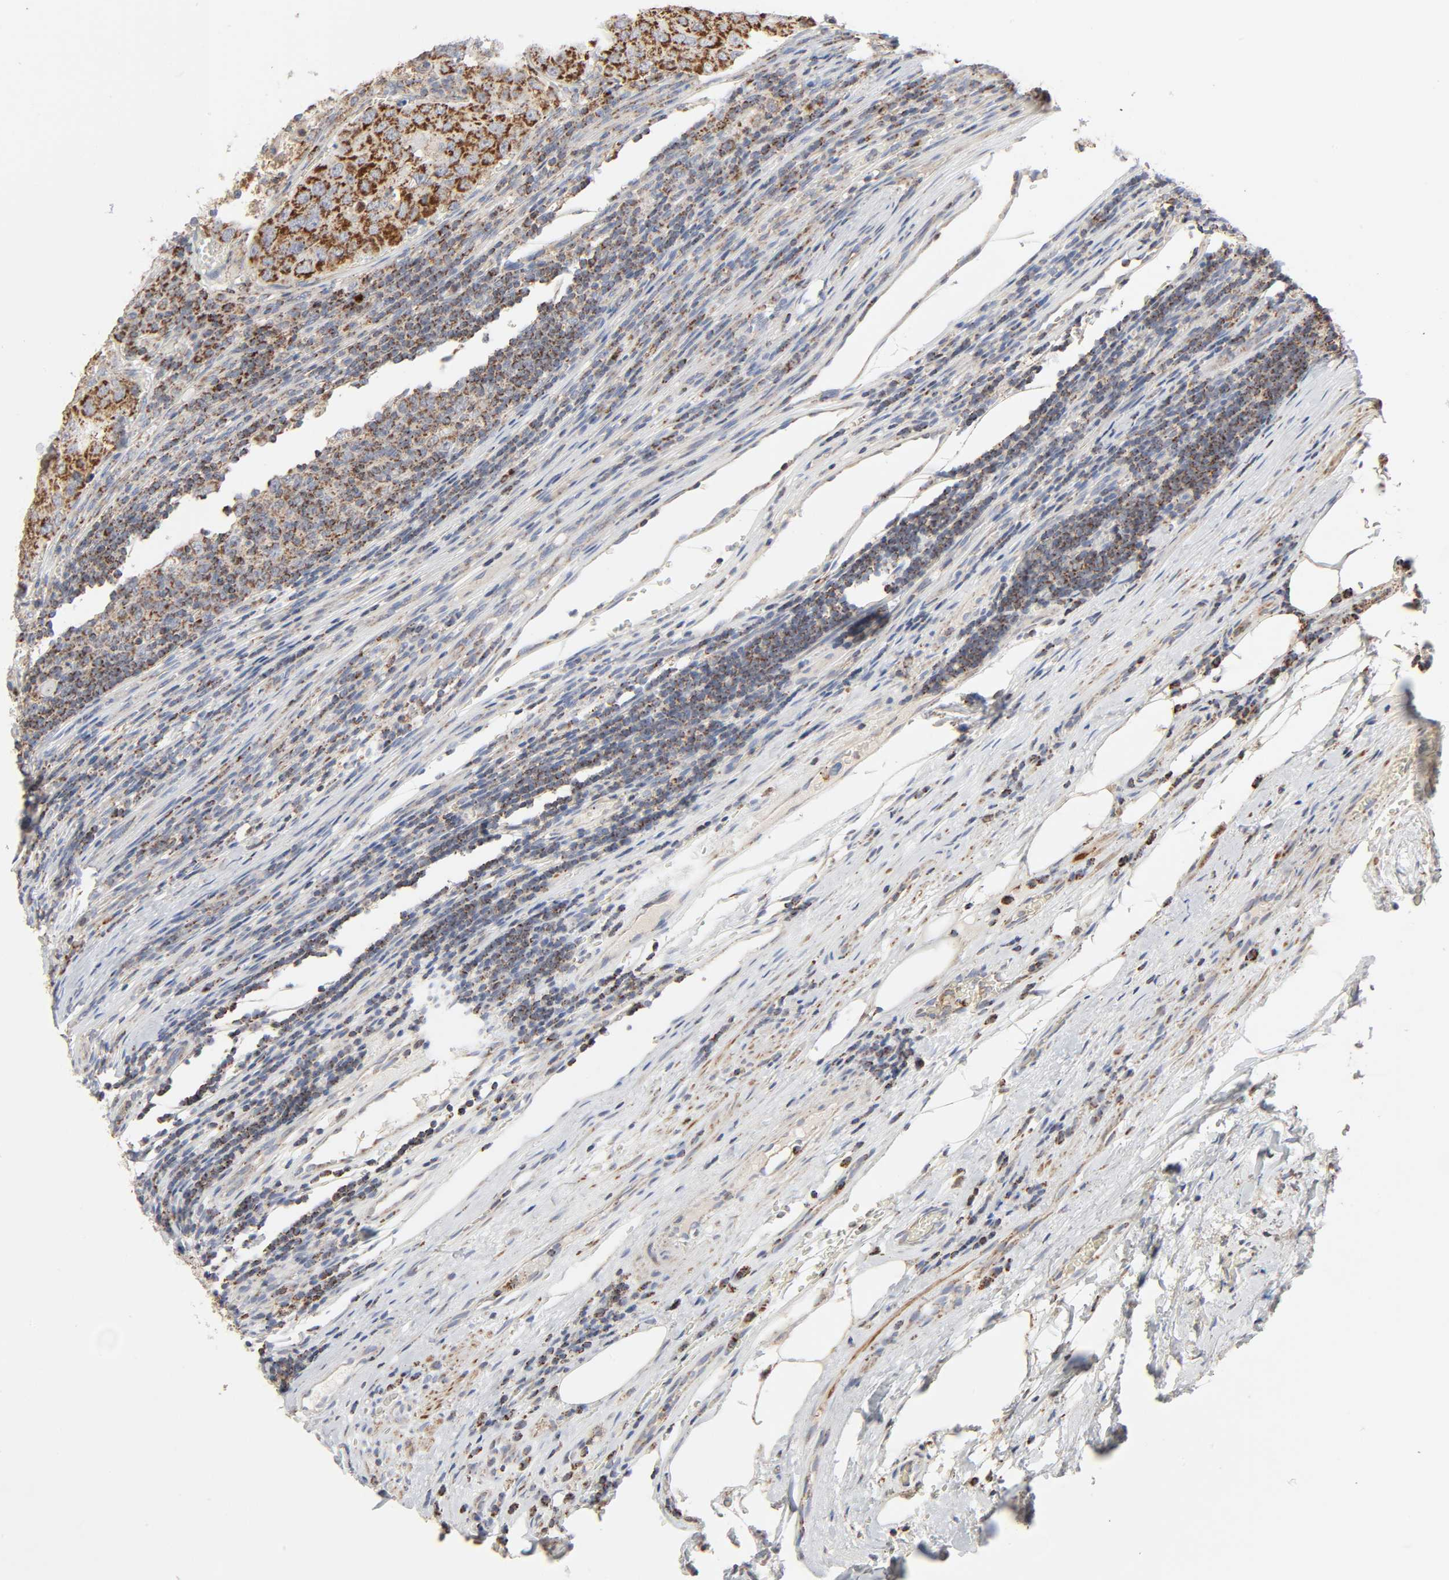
{"staining": {"intensity": "strong", "quantity": ">75%", "location": "cytoplasmic/membranous"}, "tissue": "urothelial cancer", "cell_type": "Tumor cells", "image_type": "cancer", "snomed": [{"axis": "morphology", "description": "Urothelial carcinoma, High grade"}, {"axis": "topography", "description": "Lymph node"}, {"axis": "topography", "description": "Urinary bladder"}], "caption": "An immunohistochemistry histopathology image of tumor tissue is shown. Protein staining in brown labels strong cytoplasmic/membranous positivity in urothelial cancer within tumor cells. The staining is performed using DAB (3,3'-diaminobenzidine) brown chromogen to label protein expression. The nuclei are counter-stained blue using hematoxylin.", "gene": "SYT16", "patient": {"sex": "male", "age": 51}}